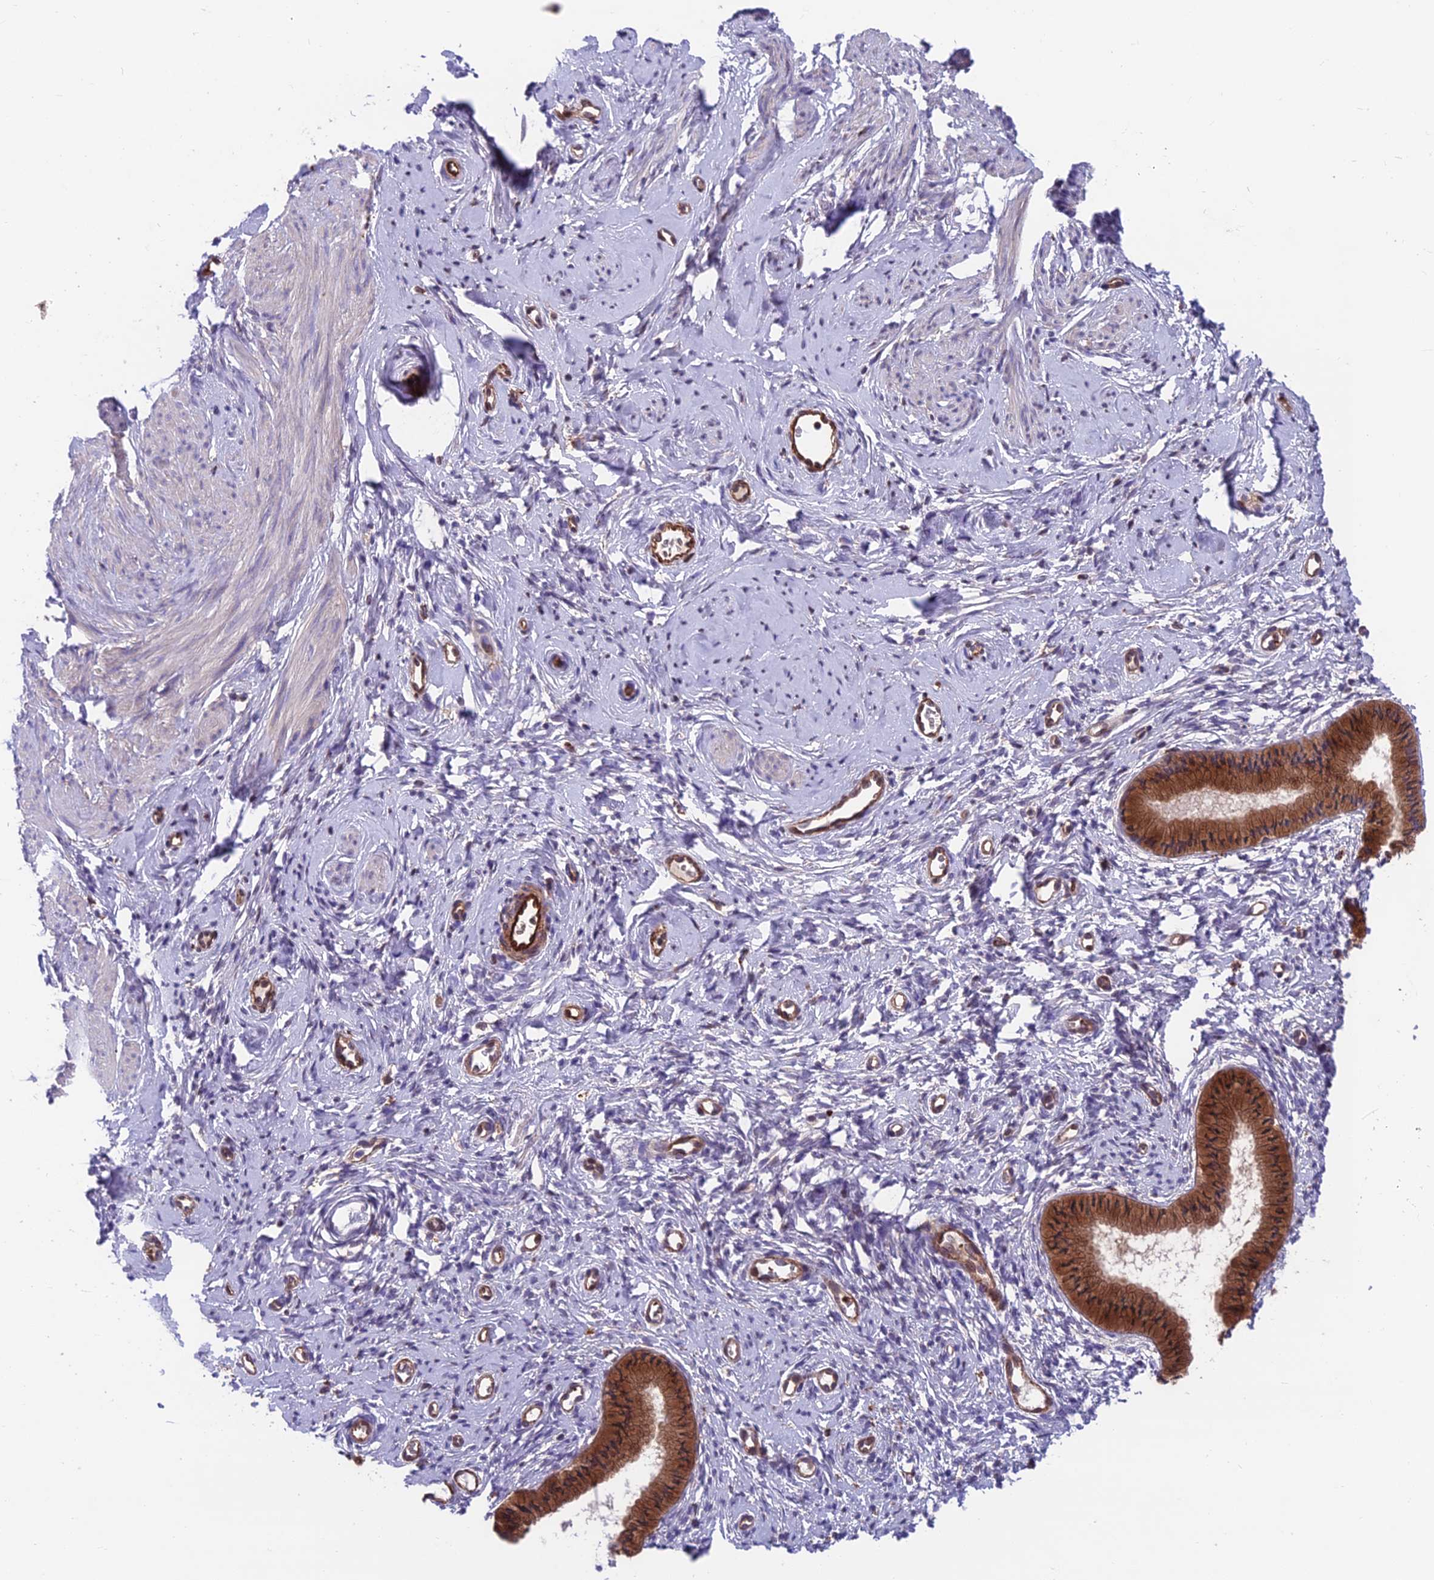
{"staining": {"intensity": "moderate", "quantity": ">75%", "location": "cytoplasmic/membranous"}, "tissue": "cervix", "cell_type": "Glandular cells", "image_type": "normal", "snomed": [{"axis": "morphology", "description": "Normal tissue, NOS"}, {"axis": "topography", "description": "Cervix"}], "caption": "Moderate cytoplasmic/membranous expression is identified in approximately >75% of glandular cells in unremarkable cervix.", "gene": "RTN4RL1", "patient": {"sex": "female", "age": 57}}